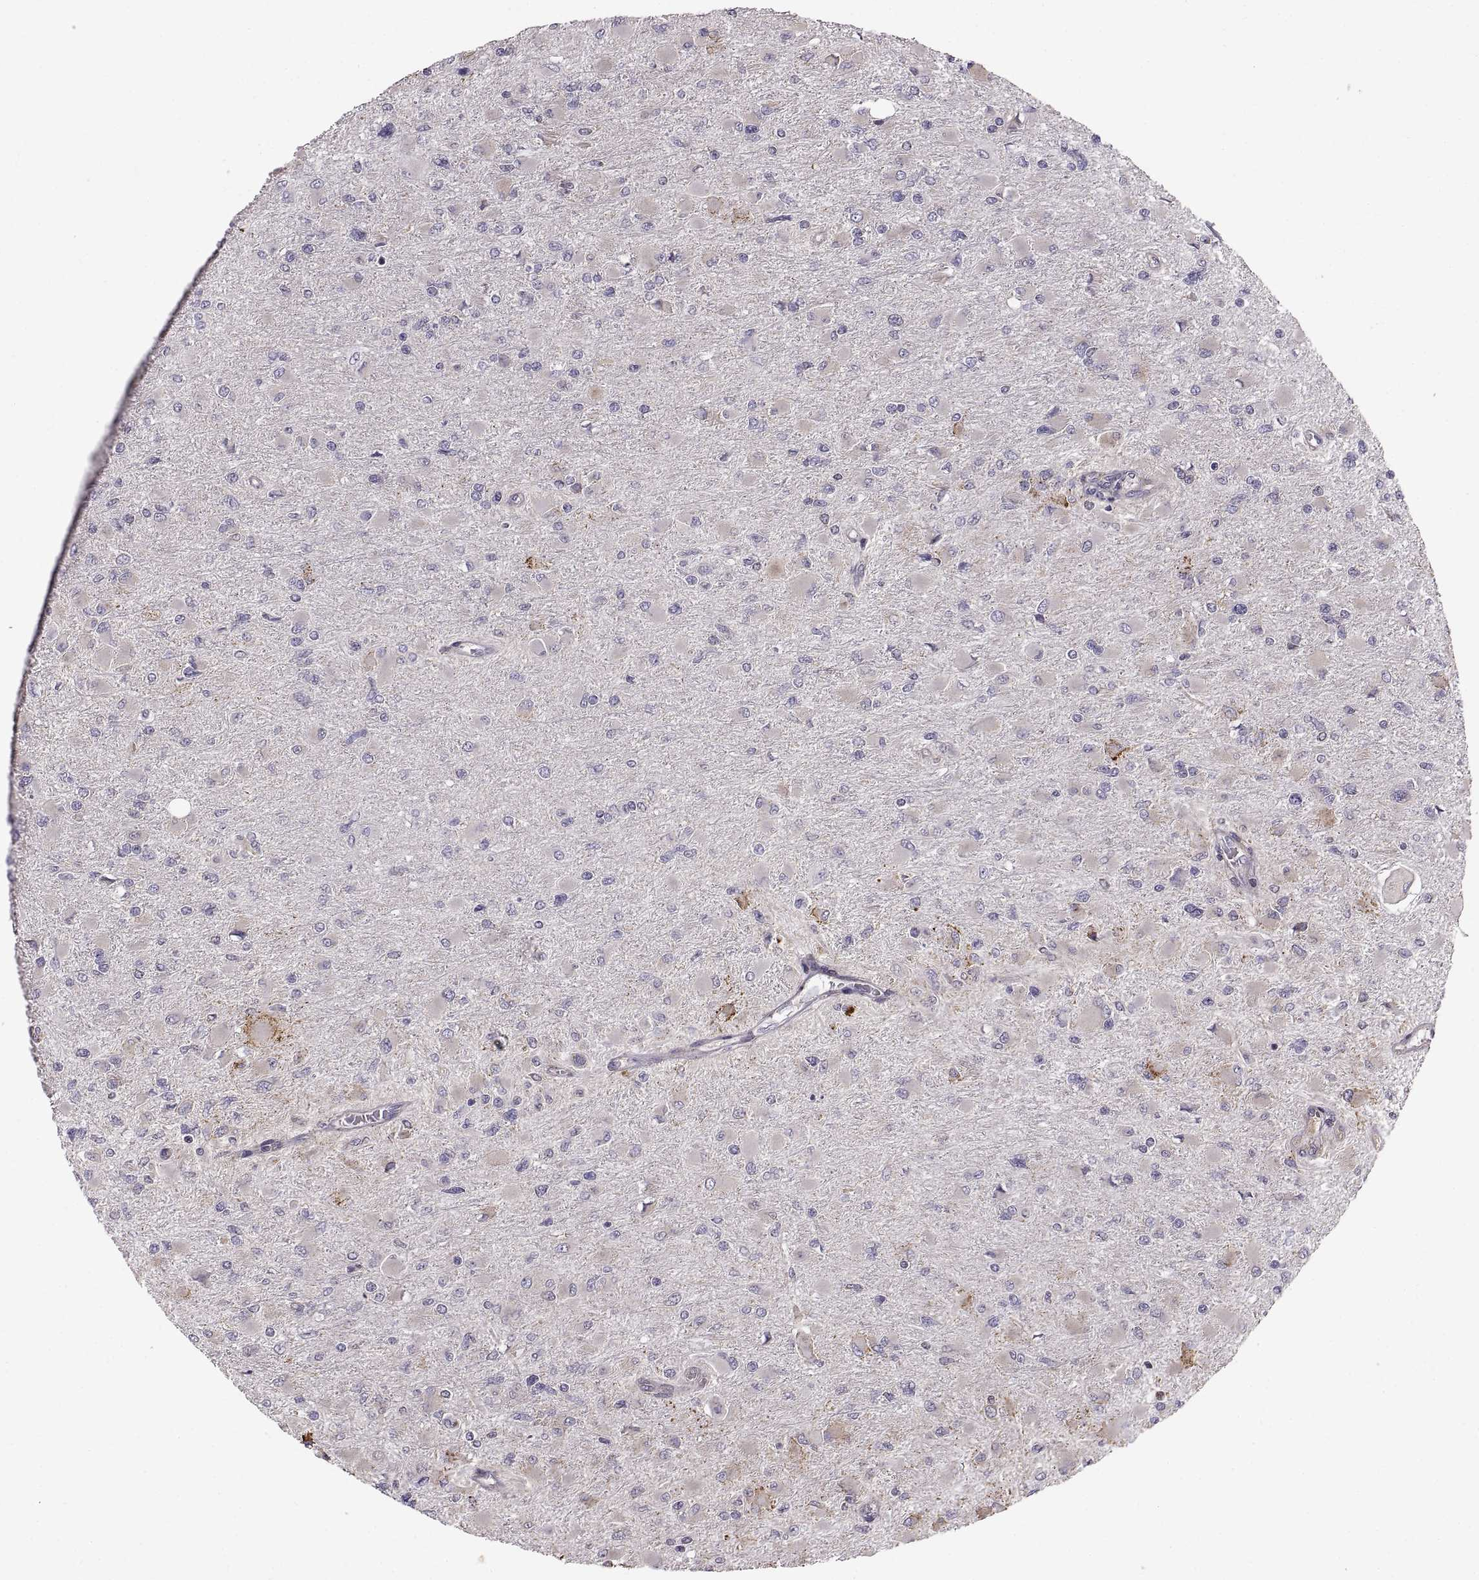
{"staining": {"intensity": "negative", "quantity": "none", "location": "none"}, "tissue": "glioma", "cell_type": "Tumor cells", "image_type": "cancer", "snomed": [{"axis": "morphology", "description": "Glioma, malignant, High grade"}, {"axis": "topography", "description": "Cerebral cortex"}], "caption": "Human malignant high-grade glioma stained for a protein using immunohistochemistry demonstrates no positivity in tumor cells.", "gene": "PLEKHB2", "patient": {"sex": "female", "age": 36}}